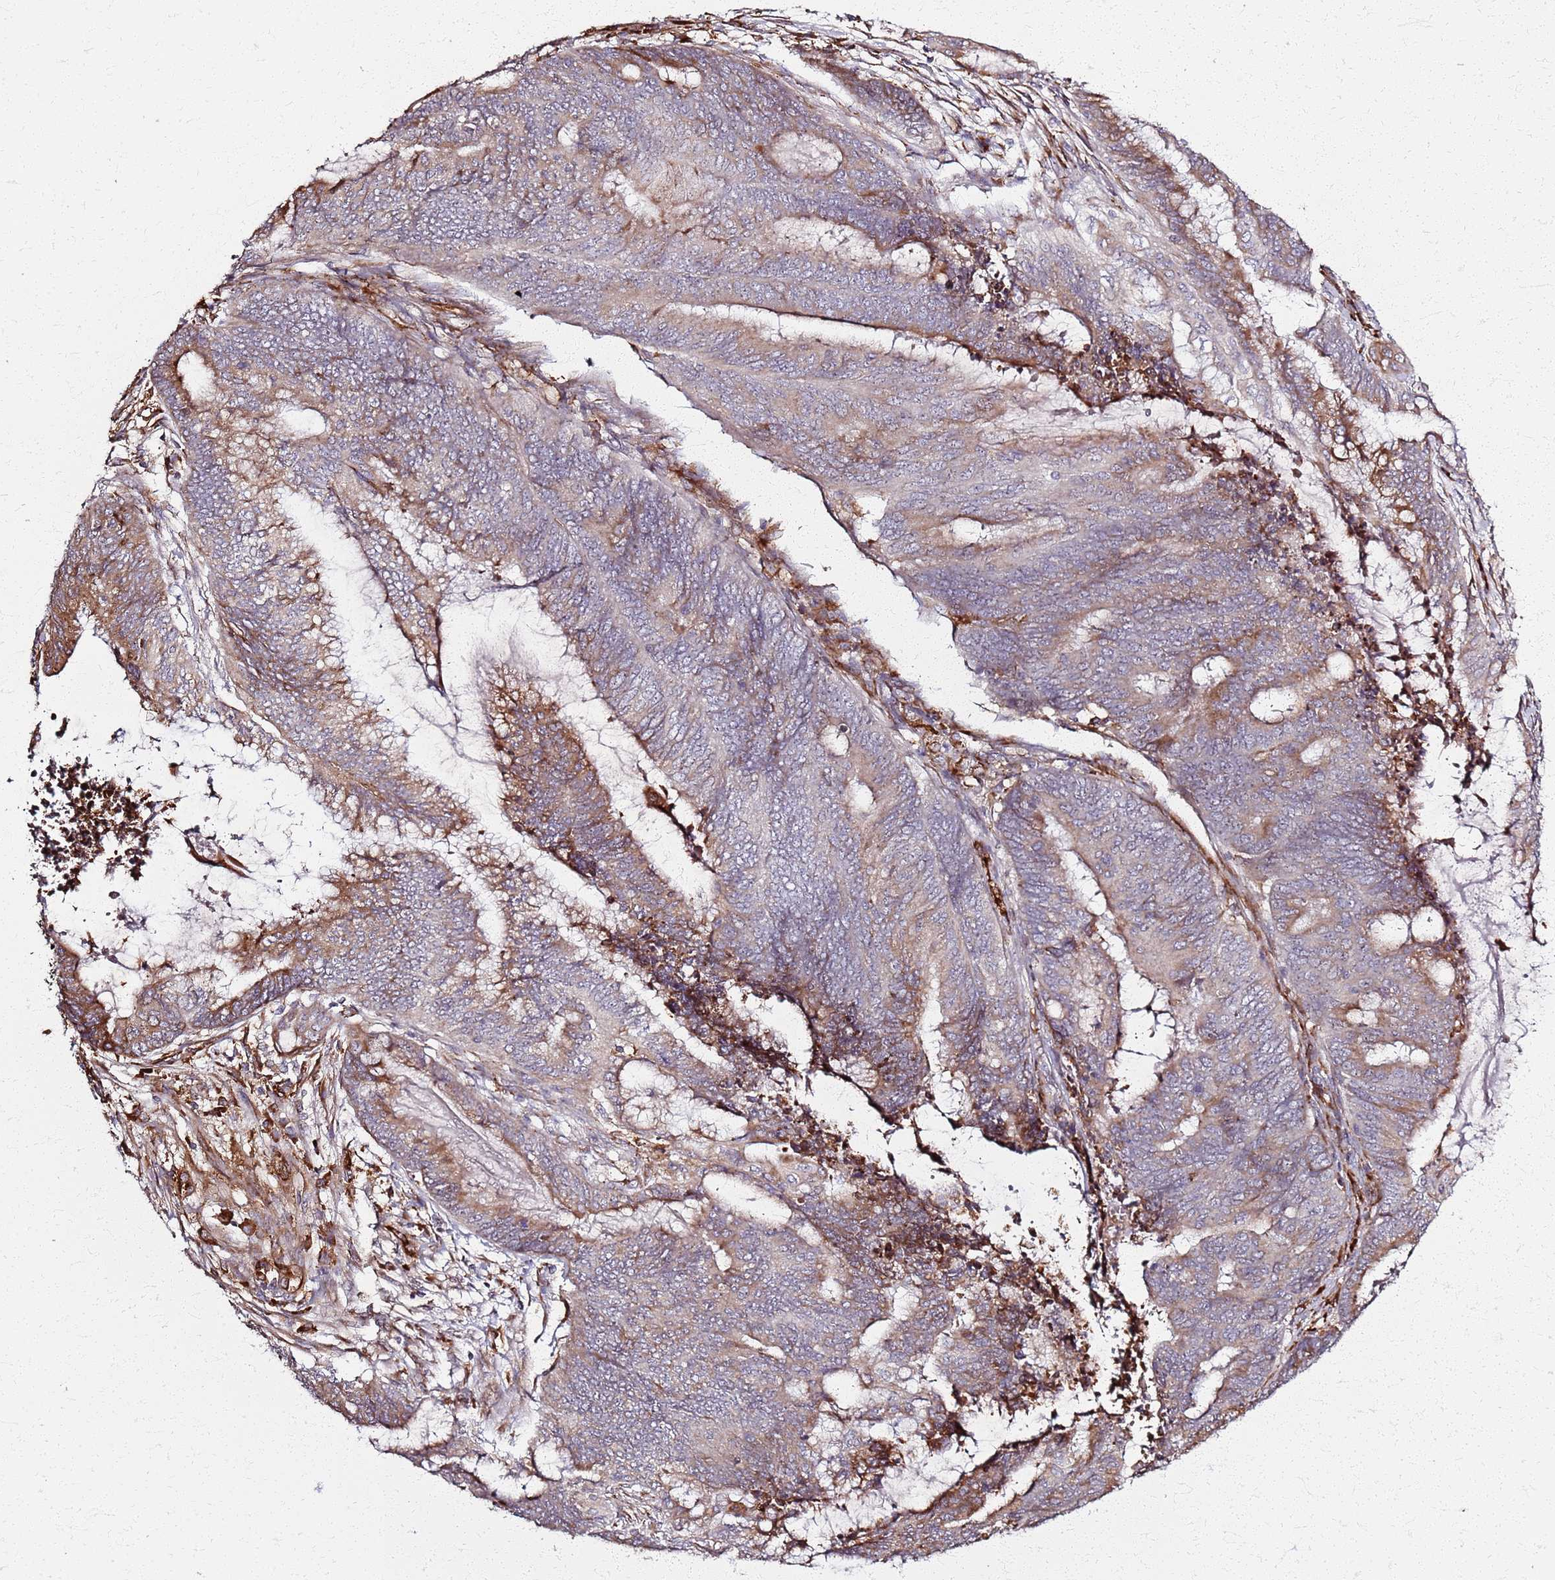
{"staining": {"intensity": "moderate", "quantity": "<25%", "location": "cytoplasmic/membranous"}, "tissue": "endometrial cancer", "cell_type": "Tumor cells", "image_type": "cancer", "snomed": [{"axis": "morphology", "description": "Adenocarcinoma, NOS"}, {"axis": "topography", "description": "Uterus"}, {"axis": "topography", "description": "Endometrium"}], "caption": "Adenocarcinoma (endometrial) tissue demonstrates moderate cytoplasmic/membranous staining in approximately <25% of tumor cells", "gene": "KRI1", "patient": {"sex": "female", "age": 70}}